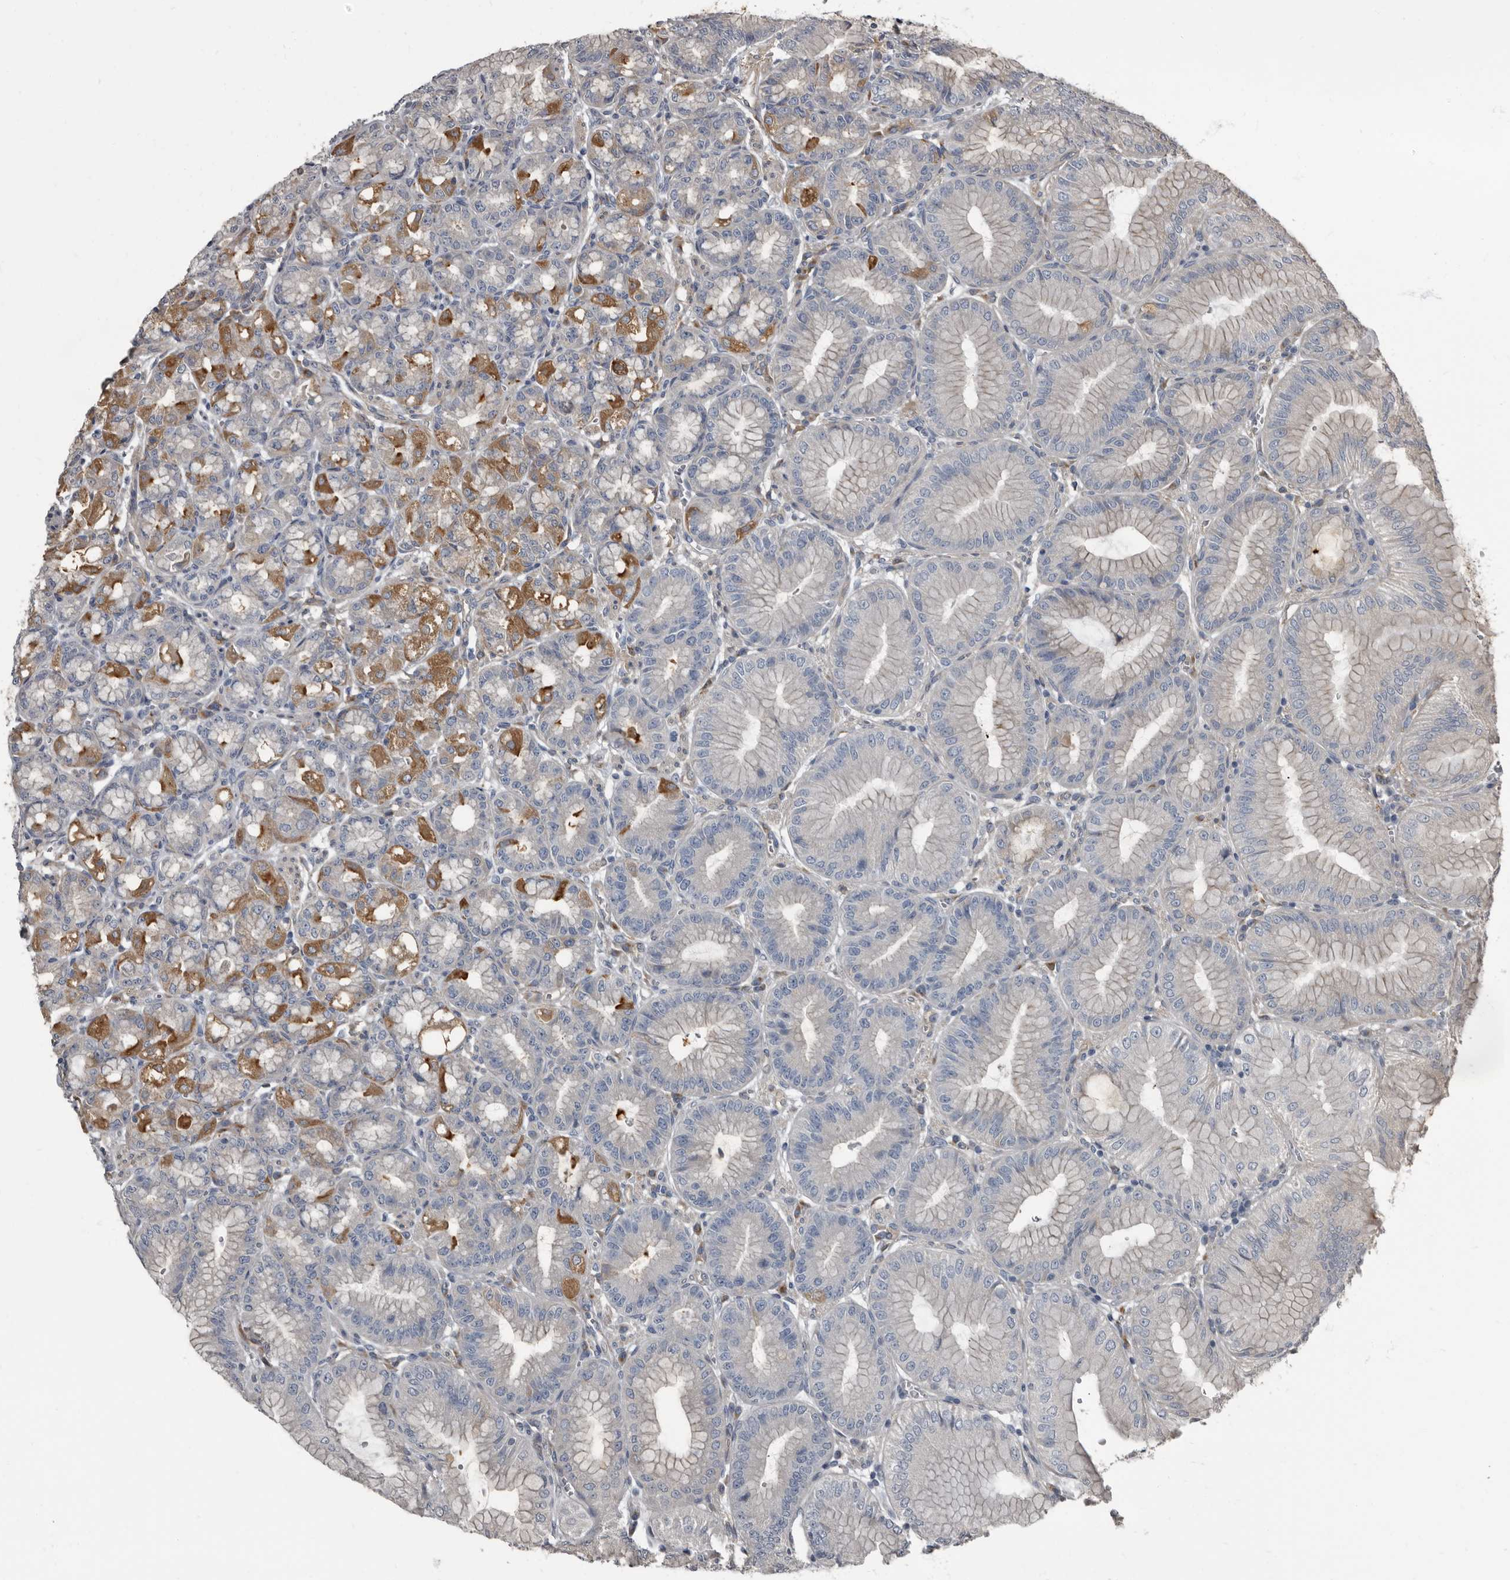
{"staining": {"intensity": "moderate", "quantity": "25%-75%", "location": "cytoplasmic/membranous"}, "tissue": "stomach", "cell_type": "Glandular cells", "image_type": "normal", "snomed": [{"axis": "morphology", "description": "Normal tissue, NOS"}, {"axis": "topography", "description": "Stomach, lower"}], "caption": "Brown immunohistochemical staining in unremarkable stomach demonstrates moderate cytoplasmic/membranous expression in approximately 25%-75% of glandular cells. Immunohistochemistry (ihc) stains the protein of interest in brown and the nuclei are stained blue.", "gene": "TPD52L1", "patient": {"sex": "male", "age": 71}}